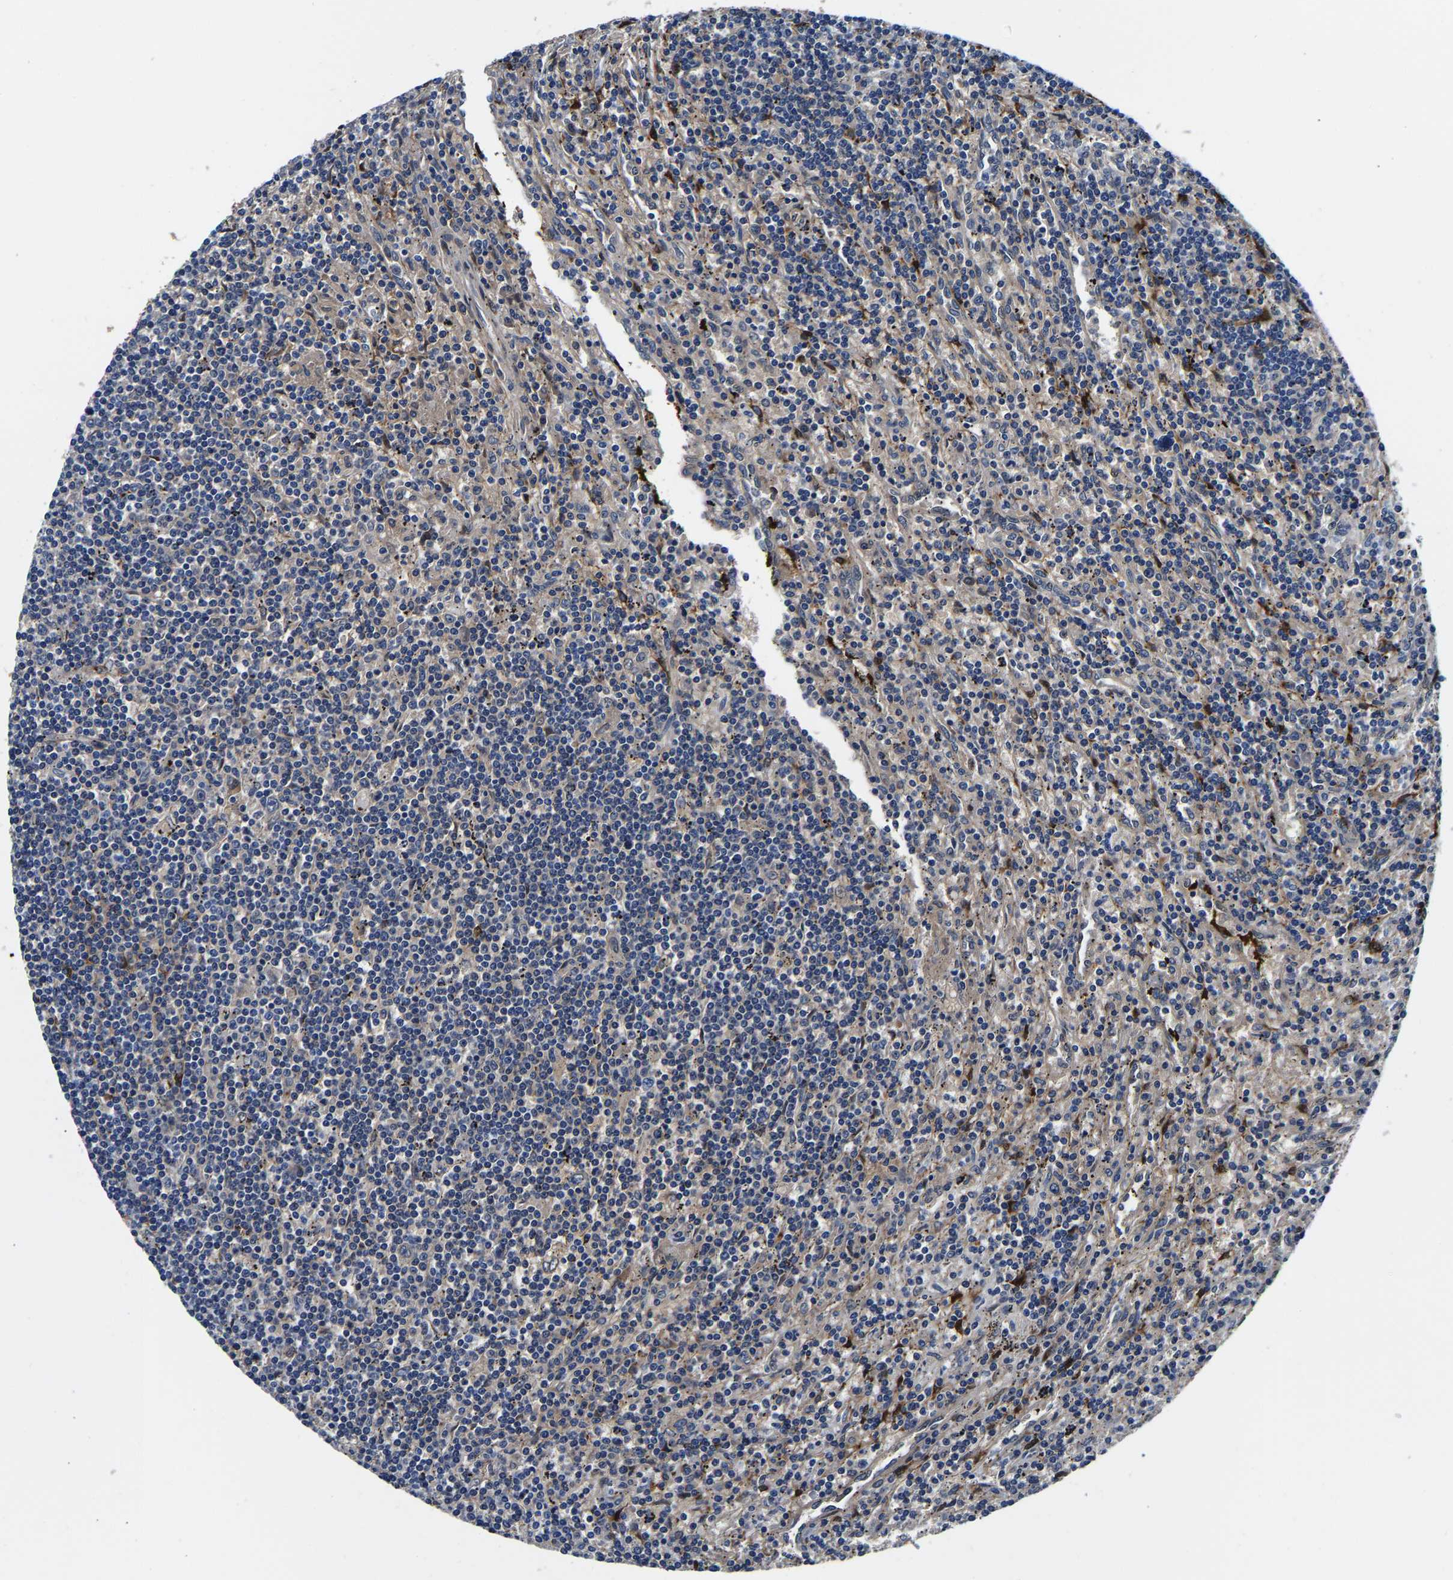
{"staining": {"intensity": "negative", "quantity": "none", "location": "none"}, "tissue": "lymphoma", "cell_type": "Tumor cells", "image_type": "cancer", "snomed": [{"axis": "morphology", "description": "Malignant lymphoma, non-Hodgkin's type, Low grade"}, {"axis": "topography", "description": "Spleen"}], "caption": "Photomicrograph shows no protein positivity in tumor cells of malignant lymphoma, non-Hodgkin's type (low-grade) tissue.", "gene": "S100A13", "patient": {"sex": "male", "age": 76}}